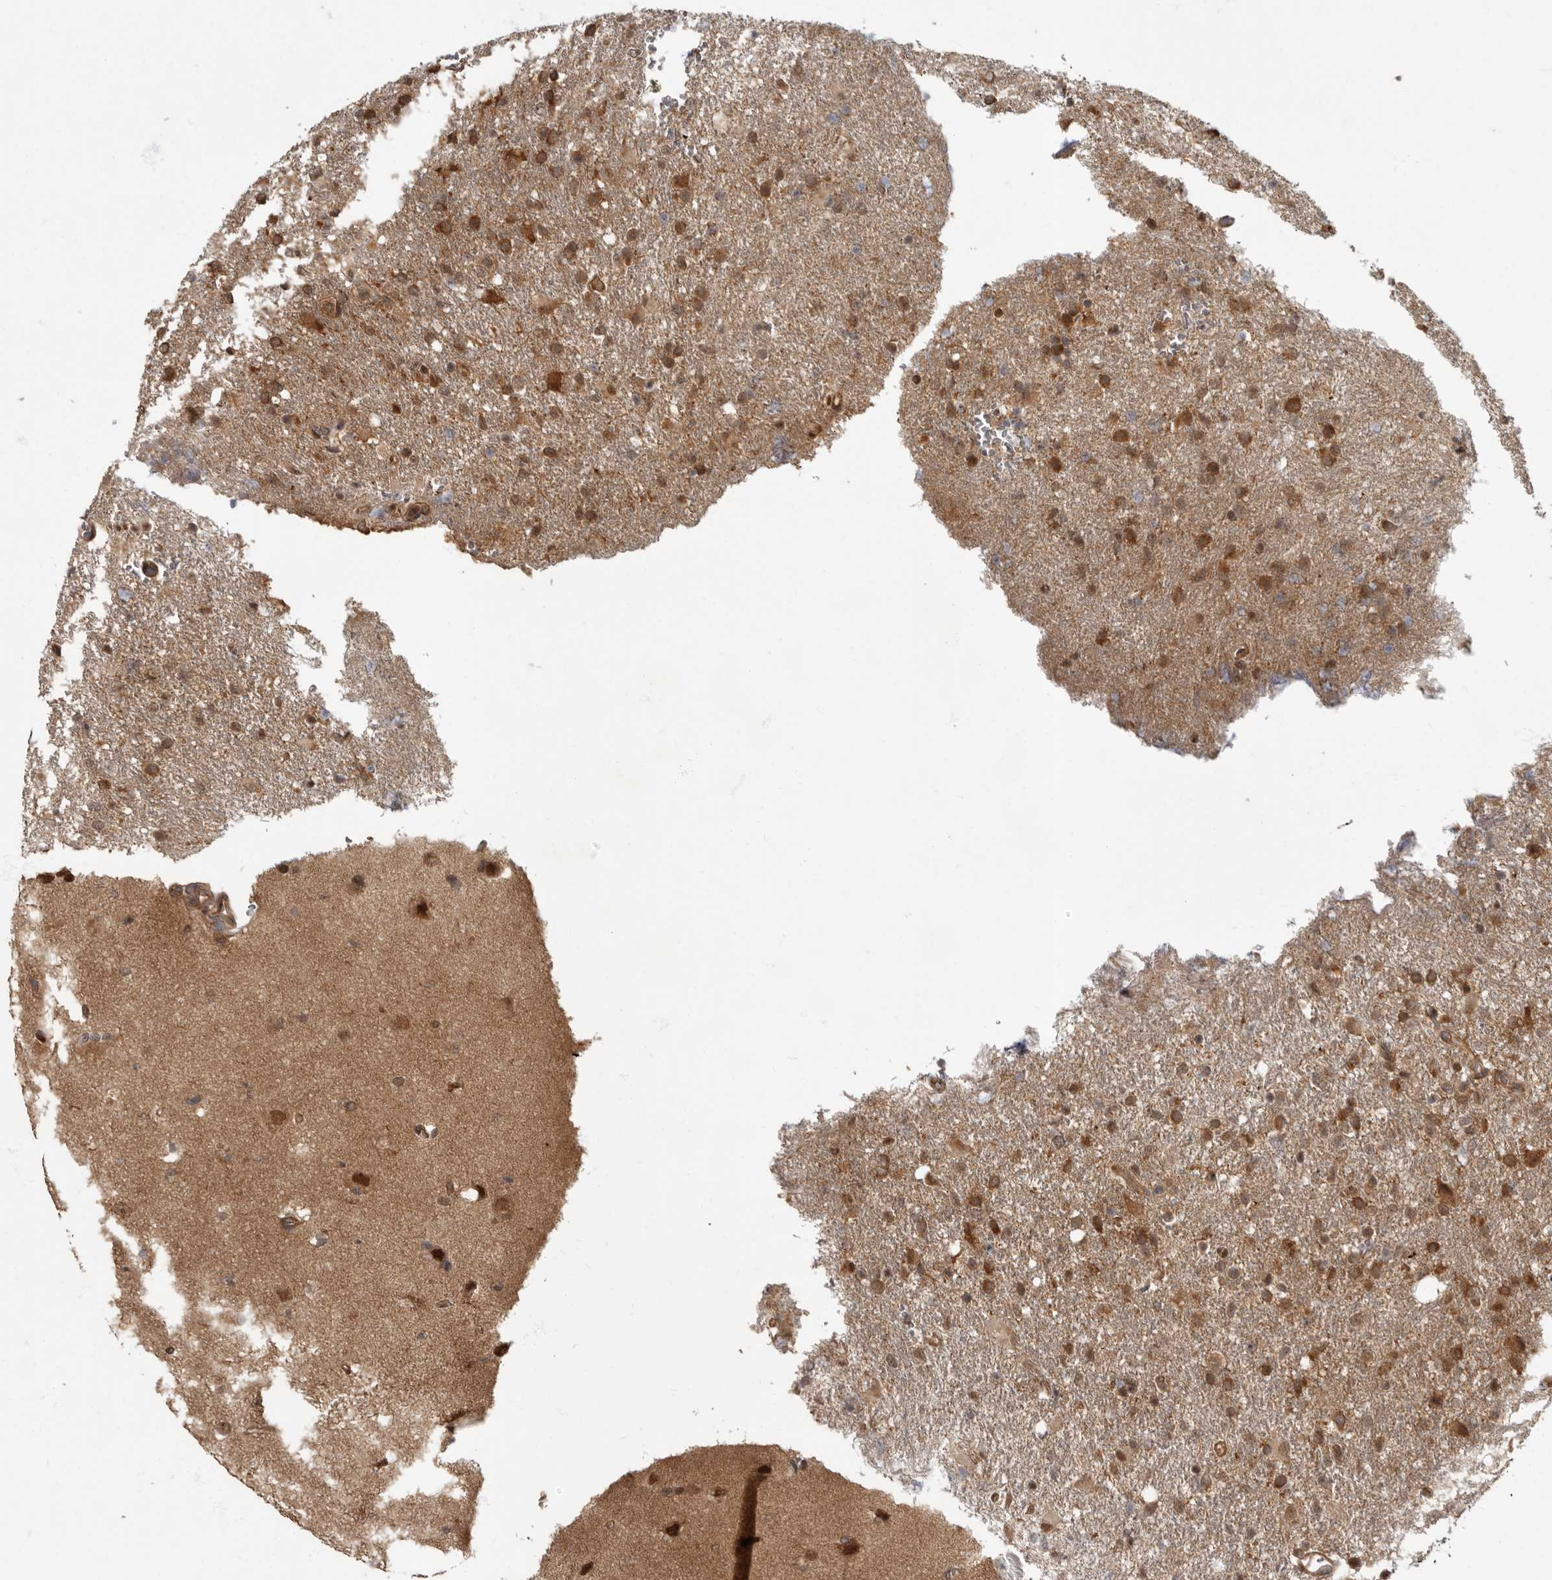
{"staining": {"intensity": "moderate", "quantity": ">75%", "location": "cytoplasmic/membranous,nuclear"}, "tissue": "glioma", "cell_type": "Tumor cells", "image_type": "cancer", "snomed": [{"axis": "morphology", "description": "Glioma, malignant, High grade"}, {"axis": "topography", "description": "Brain"}], "caption": "This image demonstrates glioma stained with IHC to label a protein in brown. The cytoplasmic/membranous and nuclear of tumor cells show moderate positivity for the protein. Nuclei are counter-stained blue.", "gene": "VPS50", "patient": {"sex": "female", "age": 57}}